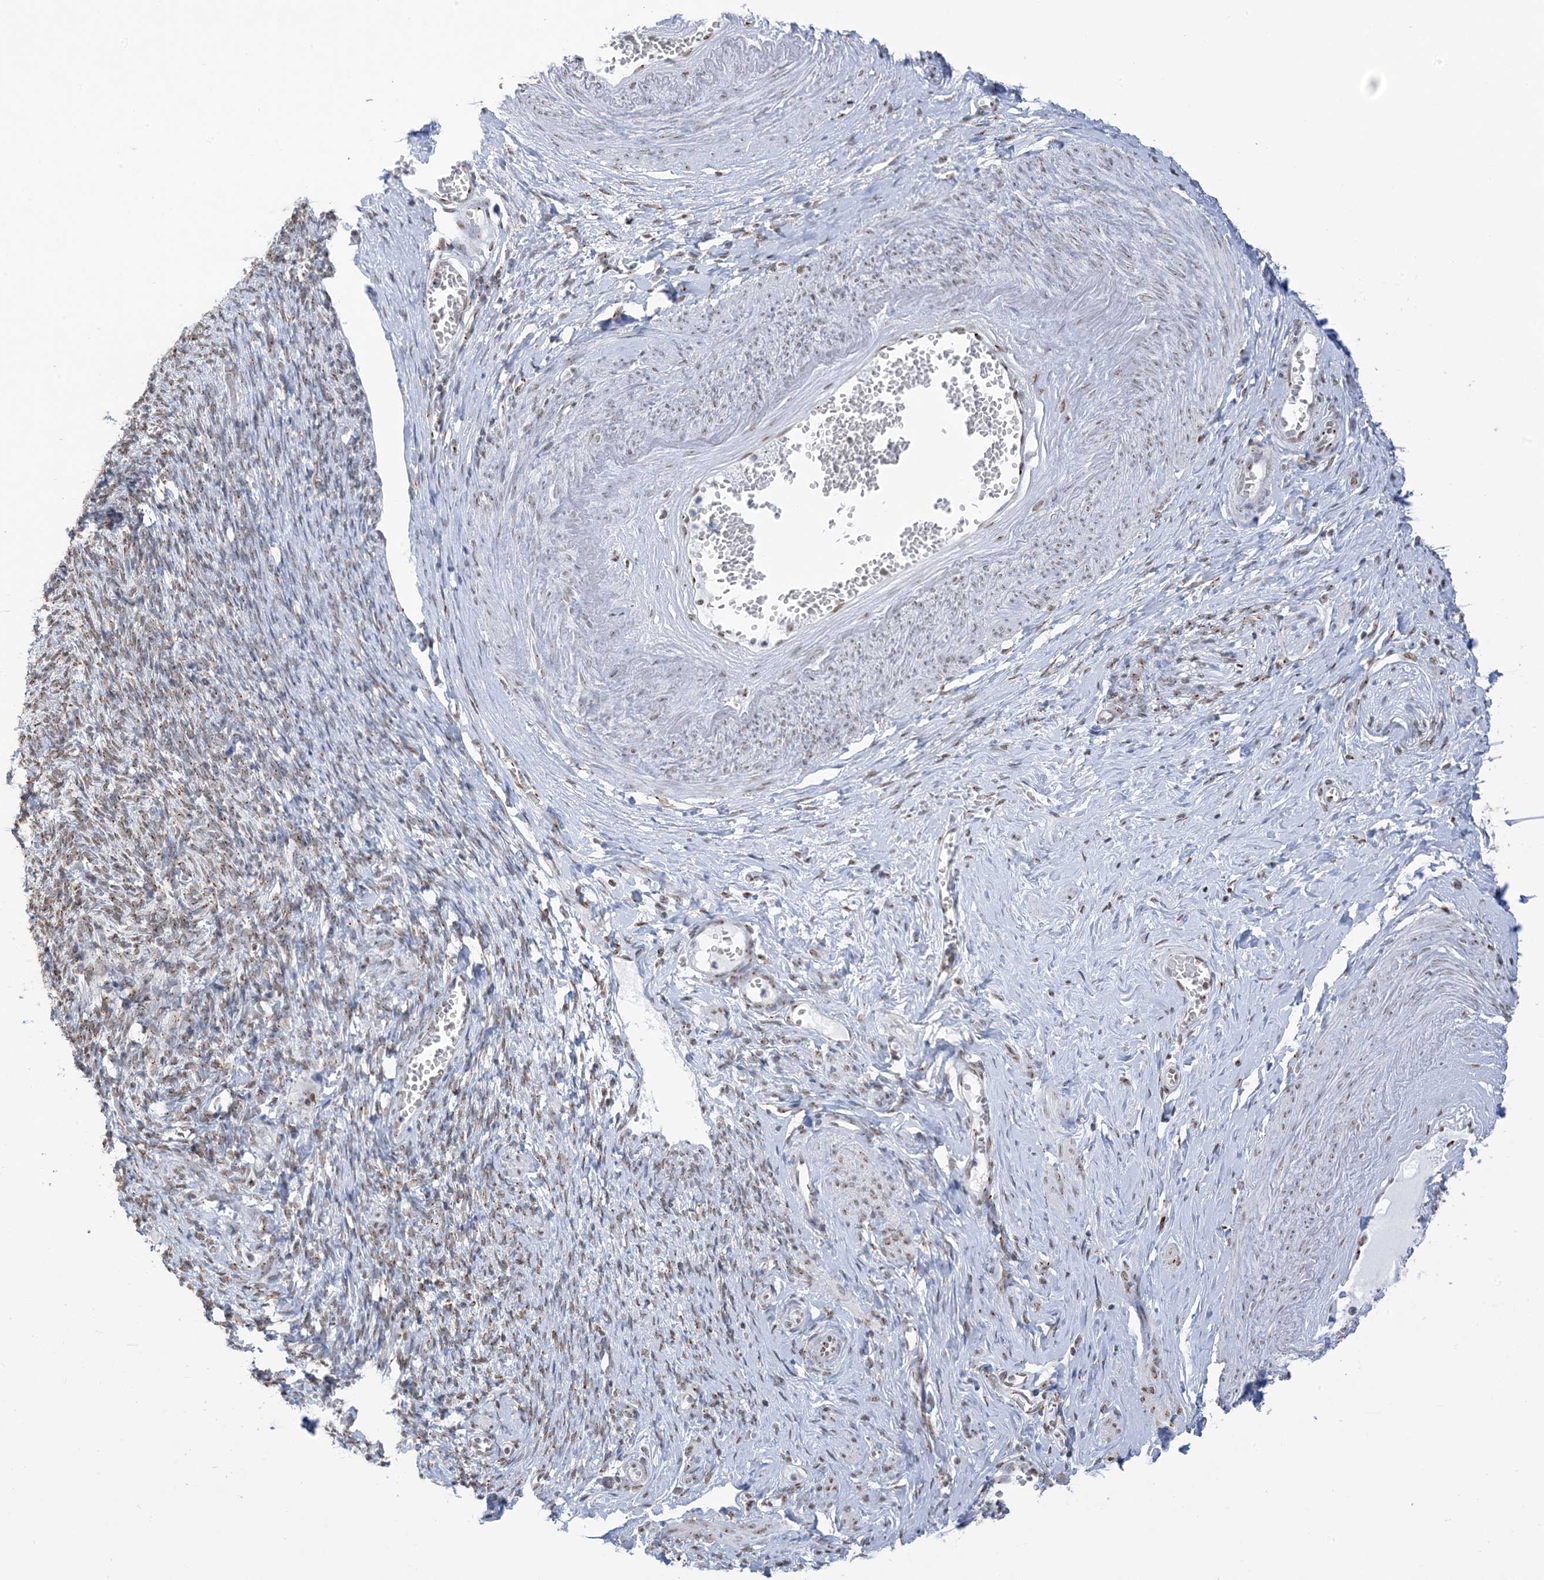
{"staining": {"intensity": "negative", "quantity": "none", "location": "none"}, "tissue": "adipose tissue", "cell_type": "Adipocytes", "image_type": "normal", "snomed": [{"axis": "morphology", "description": "Normal tissue, NOS"}, {"axis": "topography", "description": "Vascular tissue"}, {"axis": "topography", "description": "Fallopian tube"}, {"axis": "topography", "description": "Ovary"}], "caption": "Adipocytes show no significant staining in unremarkable adipose tissue. (Immunohistochemistry, brightfield microscopy, high magnification).", "gene": "GPR107", "patient": {"sex": "female", "age": 67}}